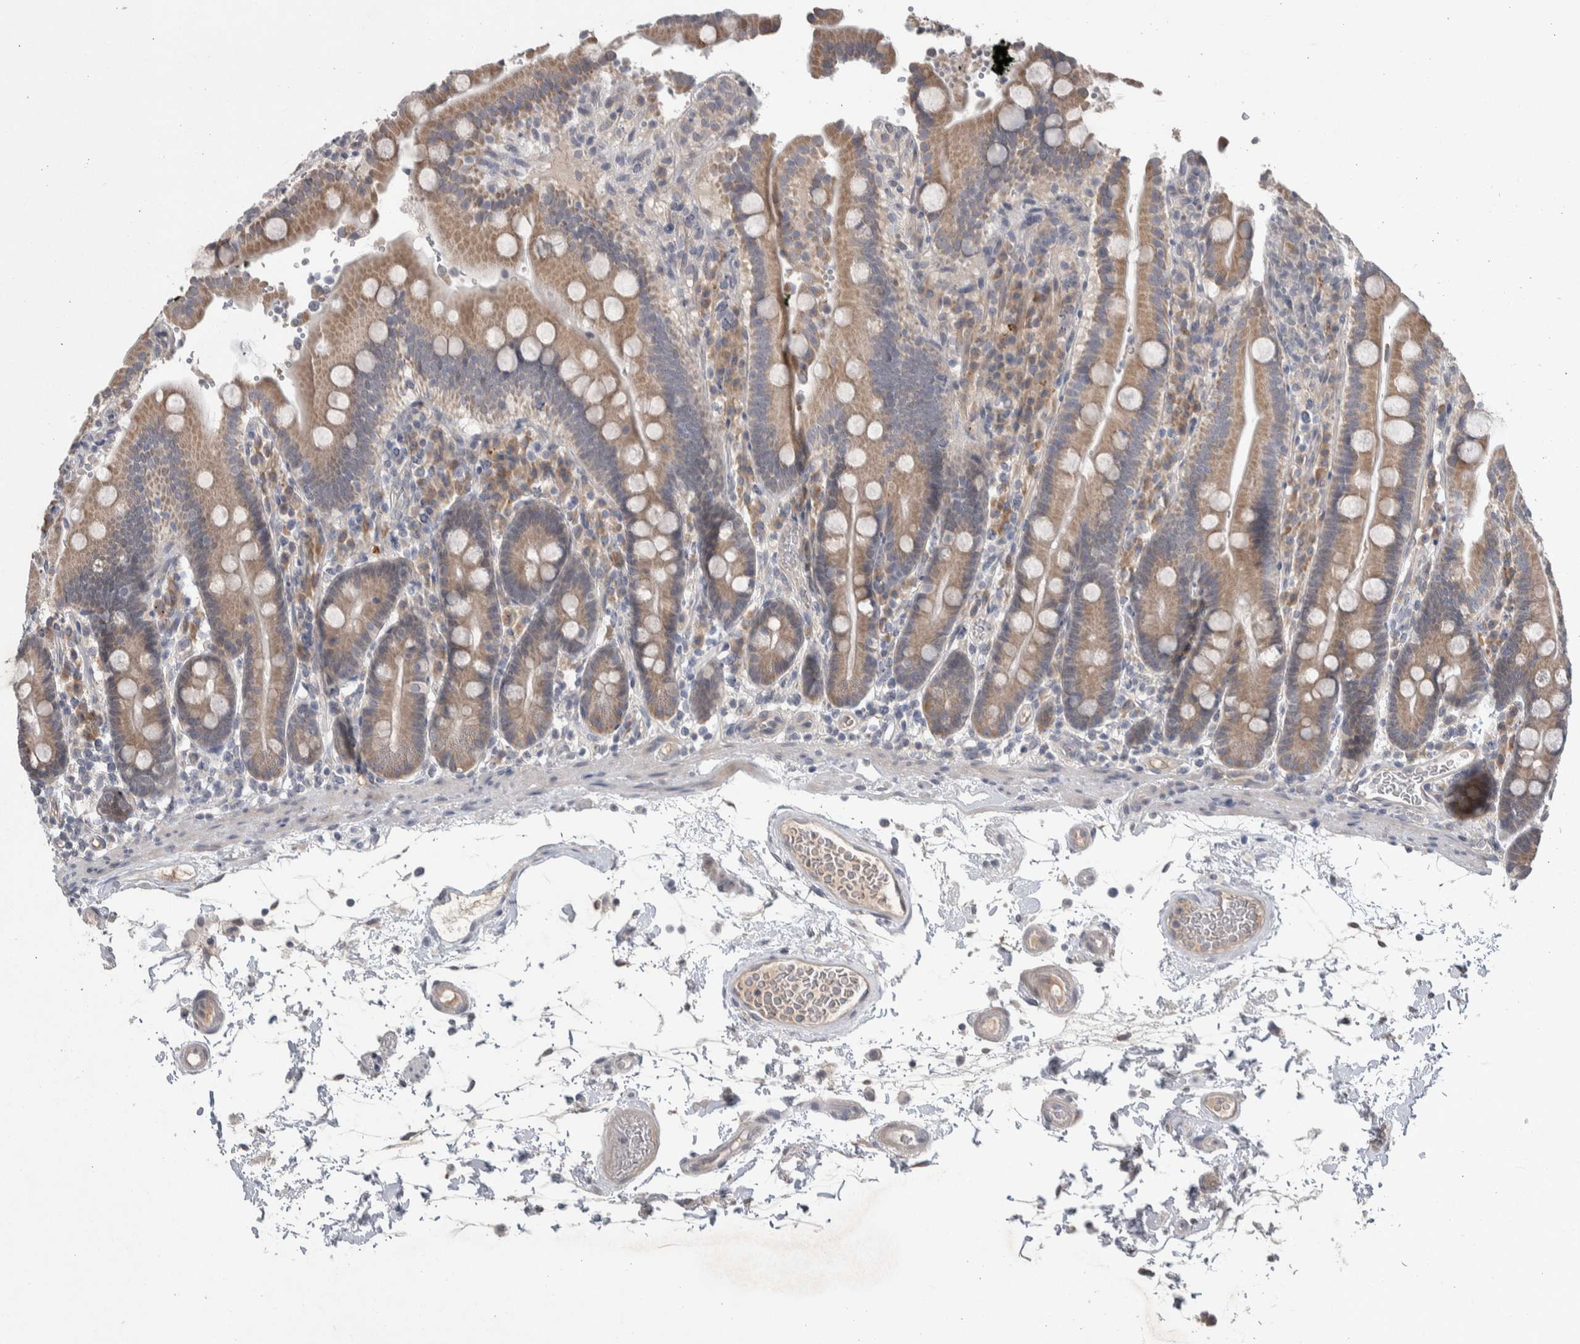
{"staining": {"intensity": "moderate", "quantity": ">75%", "location": "cytoplasmic/membranous"}, "tissue": "duodenum", "cell_type": "Glandular cells", "image_type": "normal", "snomed": [{"axis": "morphology", "description": "Normal tissue, NOS"}, {"axis": "topography", "description": "Small intestine, NOS"}], "caption": "The micrograph exhibits immunohistochemical staining of unremarkable duodenum. There is moderate cytoplasmic/membranous positivity is appreciated in about >75% of glandular cells.", "gene": "CUL2", "patient": {"sex": "female", "age": 71}}